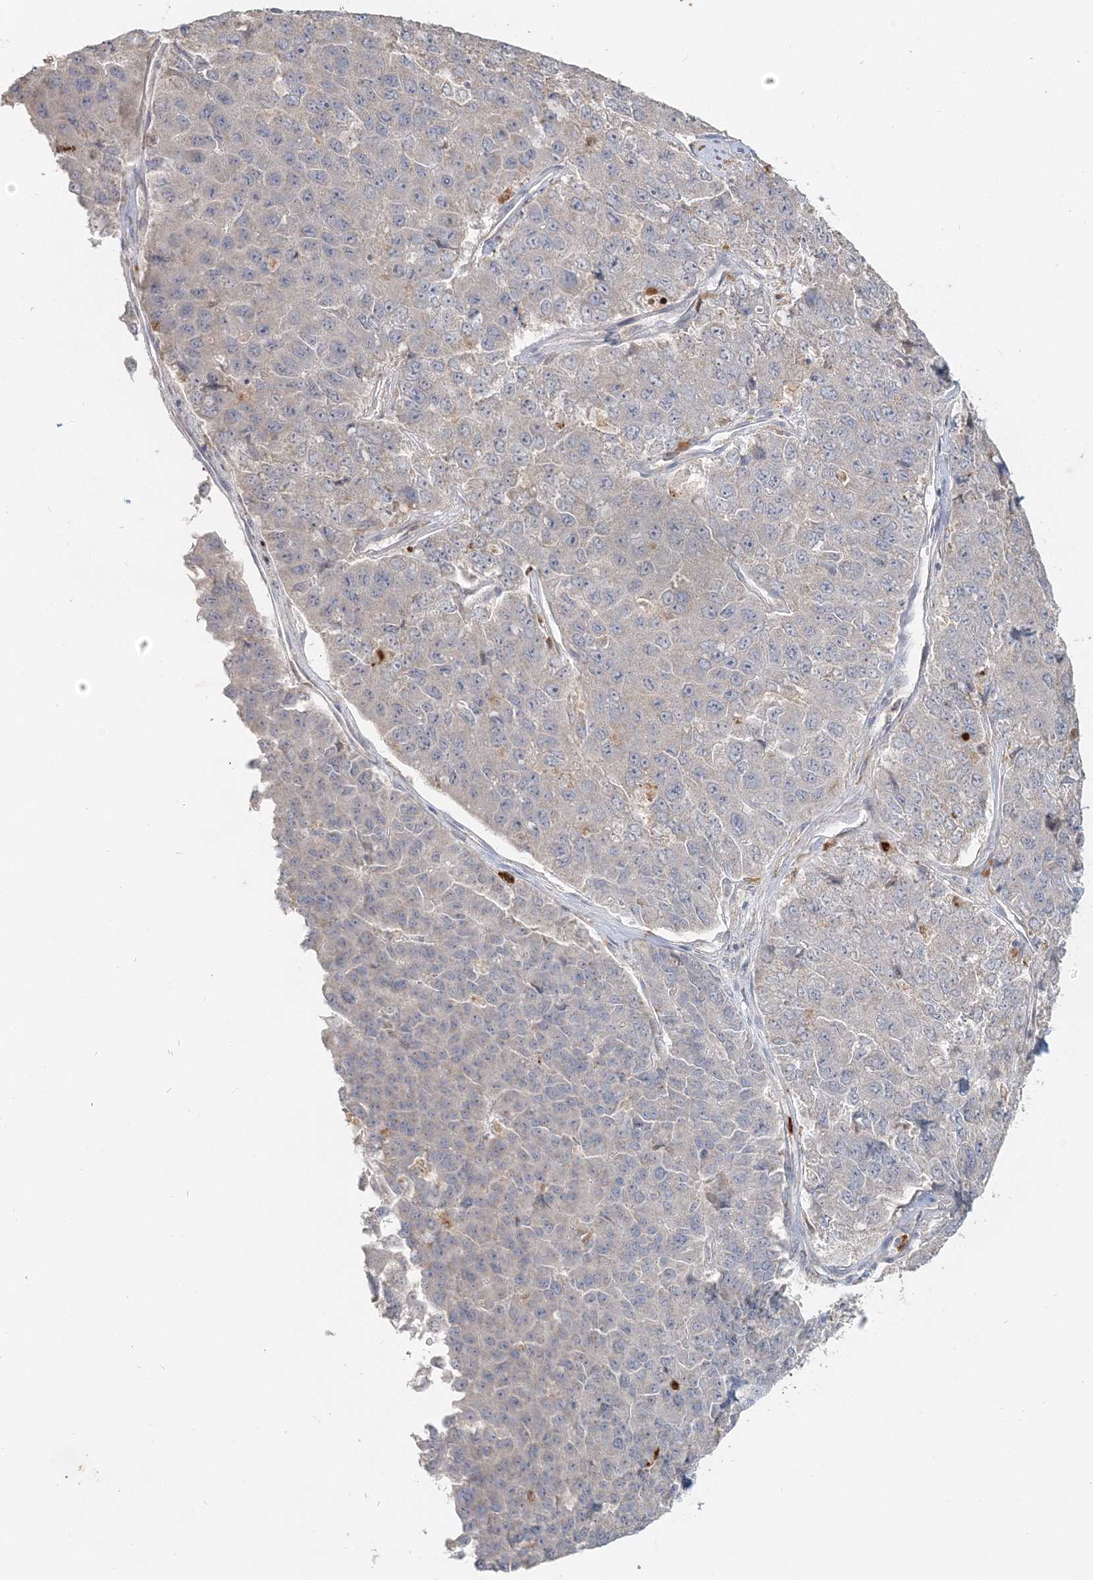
{"staining": {"intensity": "negative", "quantity": "none", "location": "none"}, "tissue": "pancreatic cancer", "cell_type": "Tumor cells", "image_type": "cancer", "snomed": [{"axis": "morphology", "description": "Adenocarcinoma, NOS"}, {"axis": "topography", "description": "Pancreas"}], "caption": "This is an immunohistochemistry (IHC) photomicrograph of human adenocarcinoma (pancreatic). There is no staining in tumor cells.", "gene": "RAB14", "patient": {"sex": "male", "age": 50}}